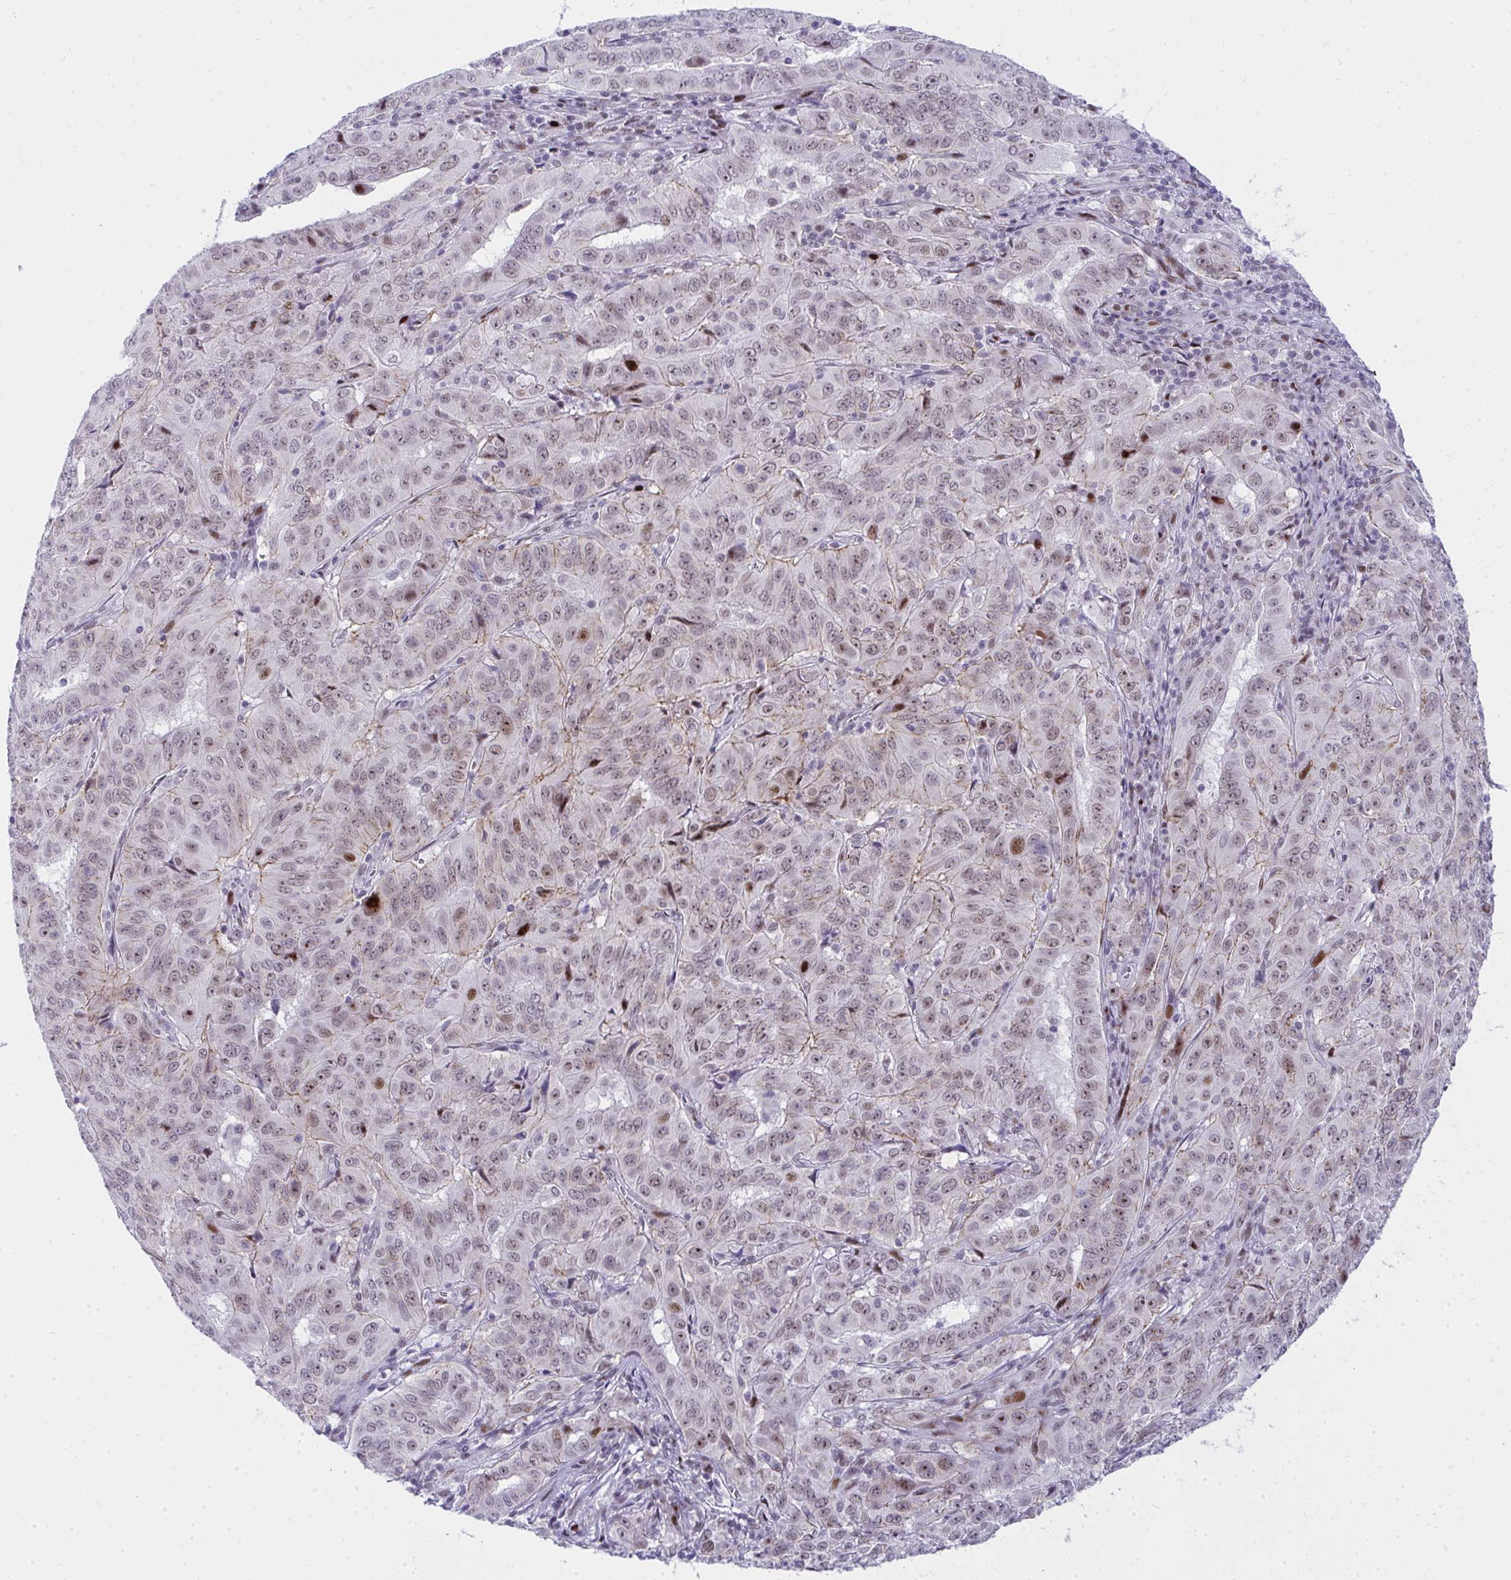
{"staining": {"intensity": "weak", "quantity": ">75%", "location": "nuclear"}, "tissue": "pancreatic cancer", "cell_type": "Tumor cells", "image_type": "cancer", "snomed": [{"axis": "morphology", "description": "Adenocarcinoma, NOS"}, {"axis": "topography", "description": "Pancreas"}], "caption": "The histopathology image exhibits a brown stain indicating the presence of a protein in the nuclear of tumor cells in pancreatic adenocarcinoma.", "gene": "GLDN", "patient": {"sex": "male", "age": 63}}